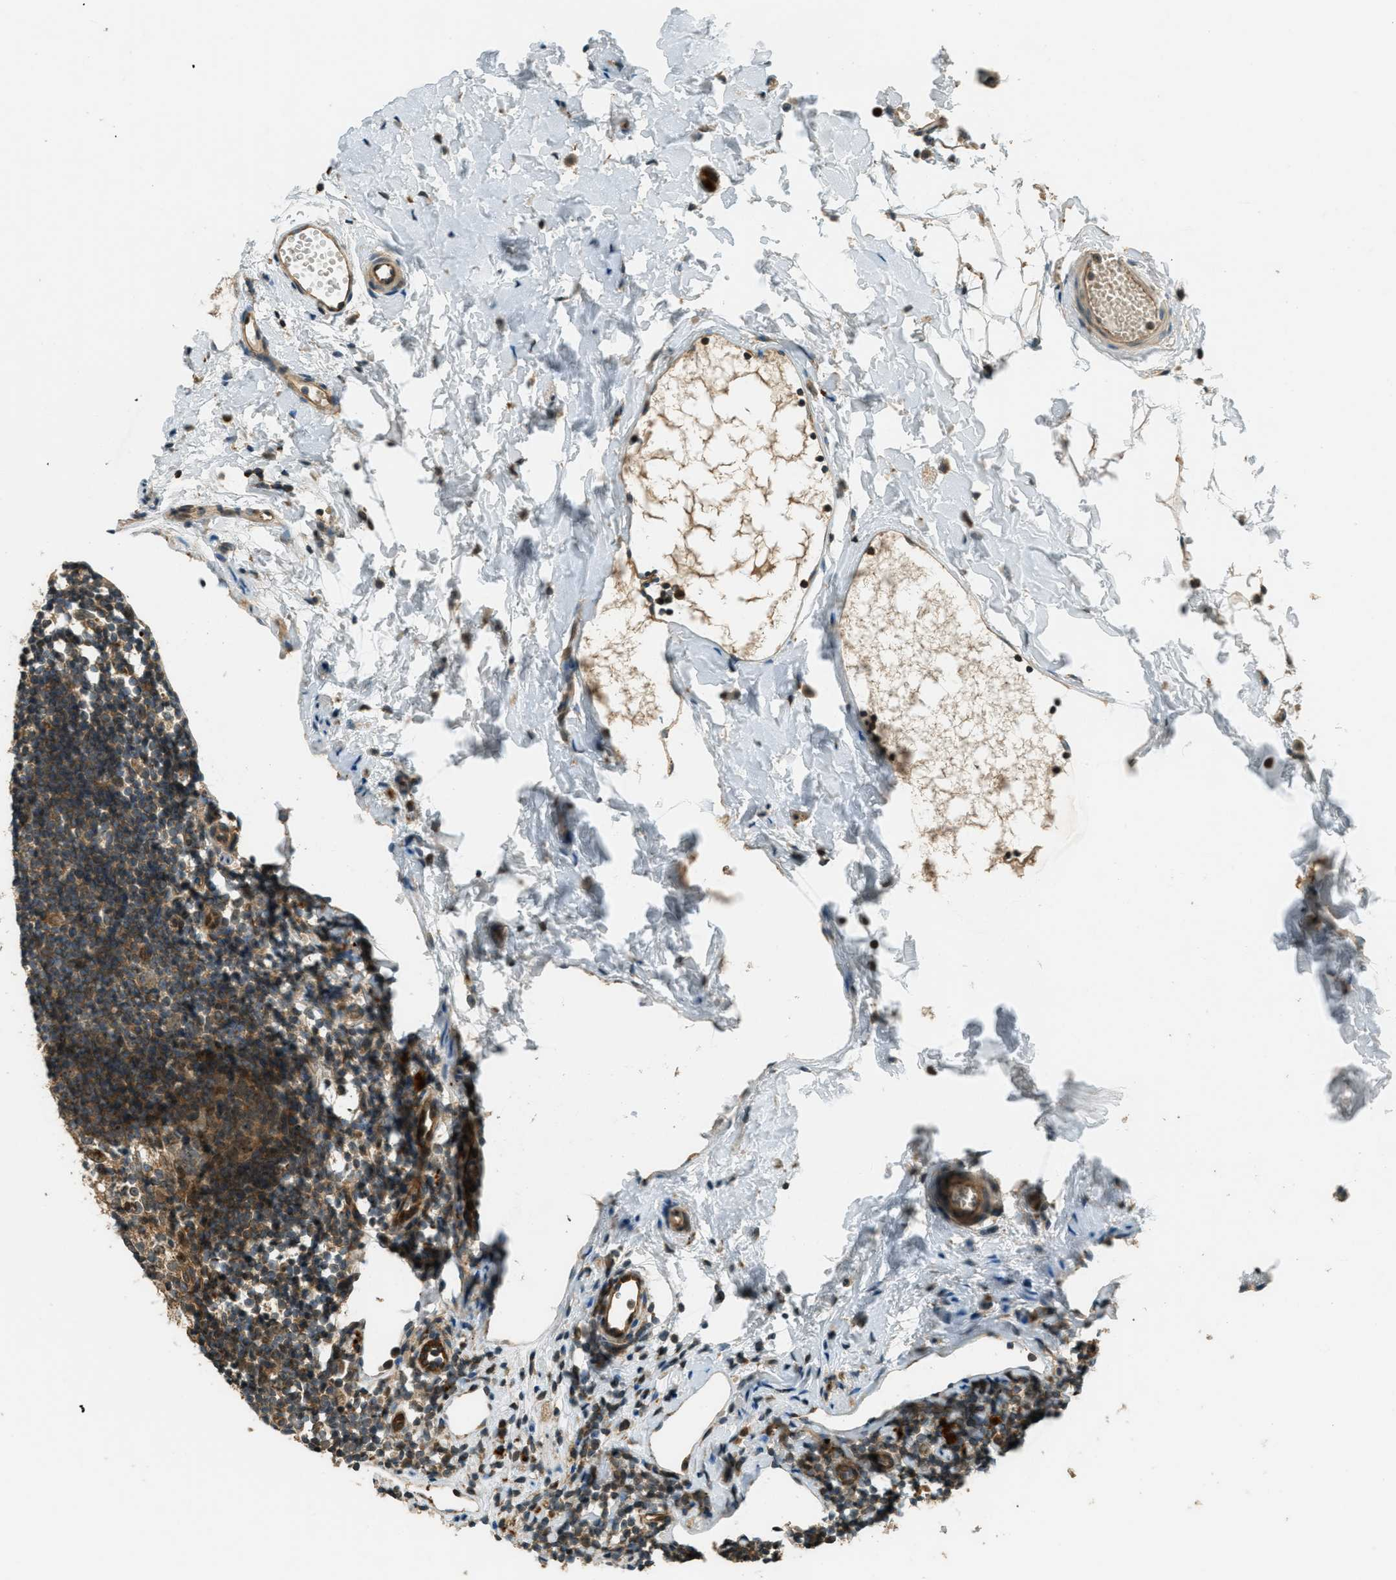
{"staining": {"intensity": "moderate", "quantity": ">75%", "location": "cytoplasmic/membranous"}, "tissue": "appendix", "cell_type": "Glandular cells", "image_type": "normal", "snomed": [{"axis": "morphology", "description": "Normal tissue, NOS"}, {"axis": "topography", "description": "Appendix"}], "caption": "Immunohistochemistry (IHC) staining of normal appendix, which shows medium levels of moderate cytoplasmic/membranous staining in about >75% of glandular cells indicating moderate cytoplasmic/membranous protein expression. The staining was performed using DAB (3,3'-diaminobenzidine) (brown) for protein detection and nuclei were counterstained in hematoxylin (blue).", "gene": "PTPN23", "patient": {"sex": "female", "age": 20}}